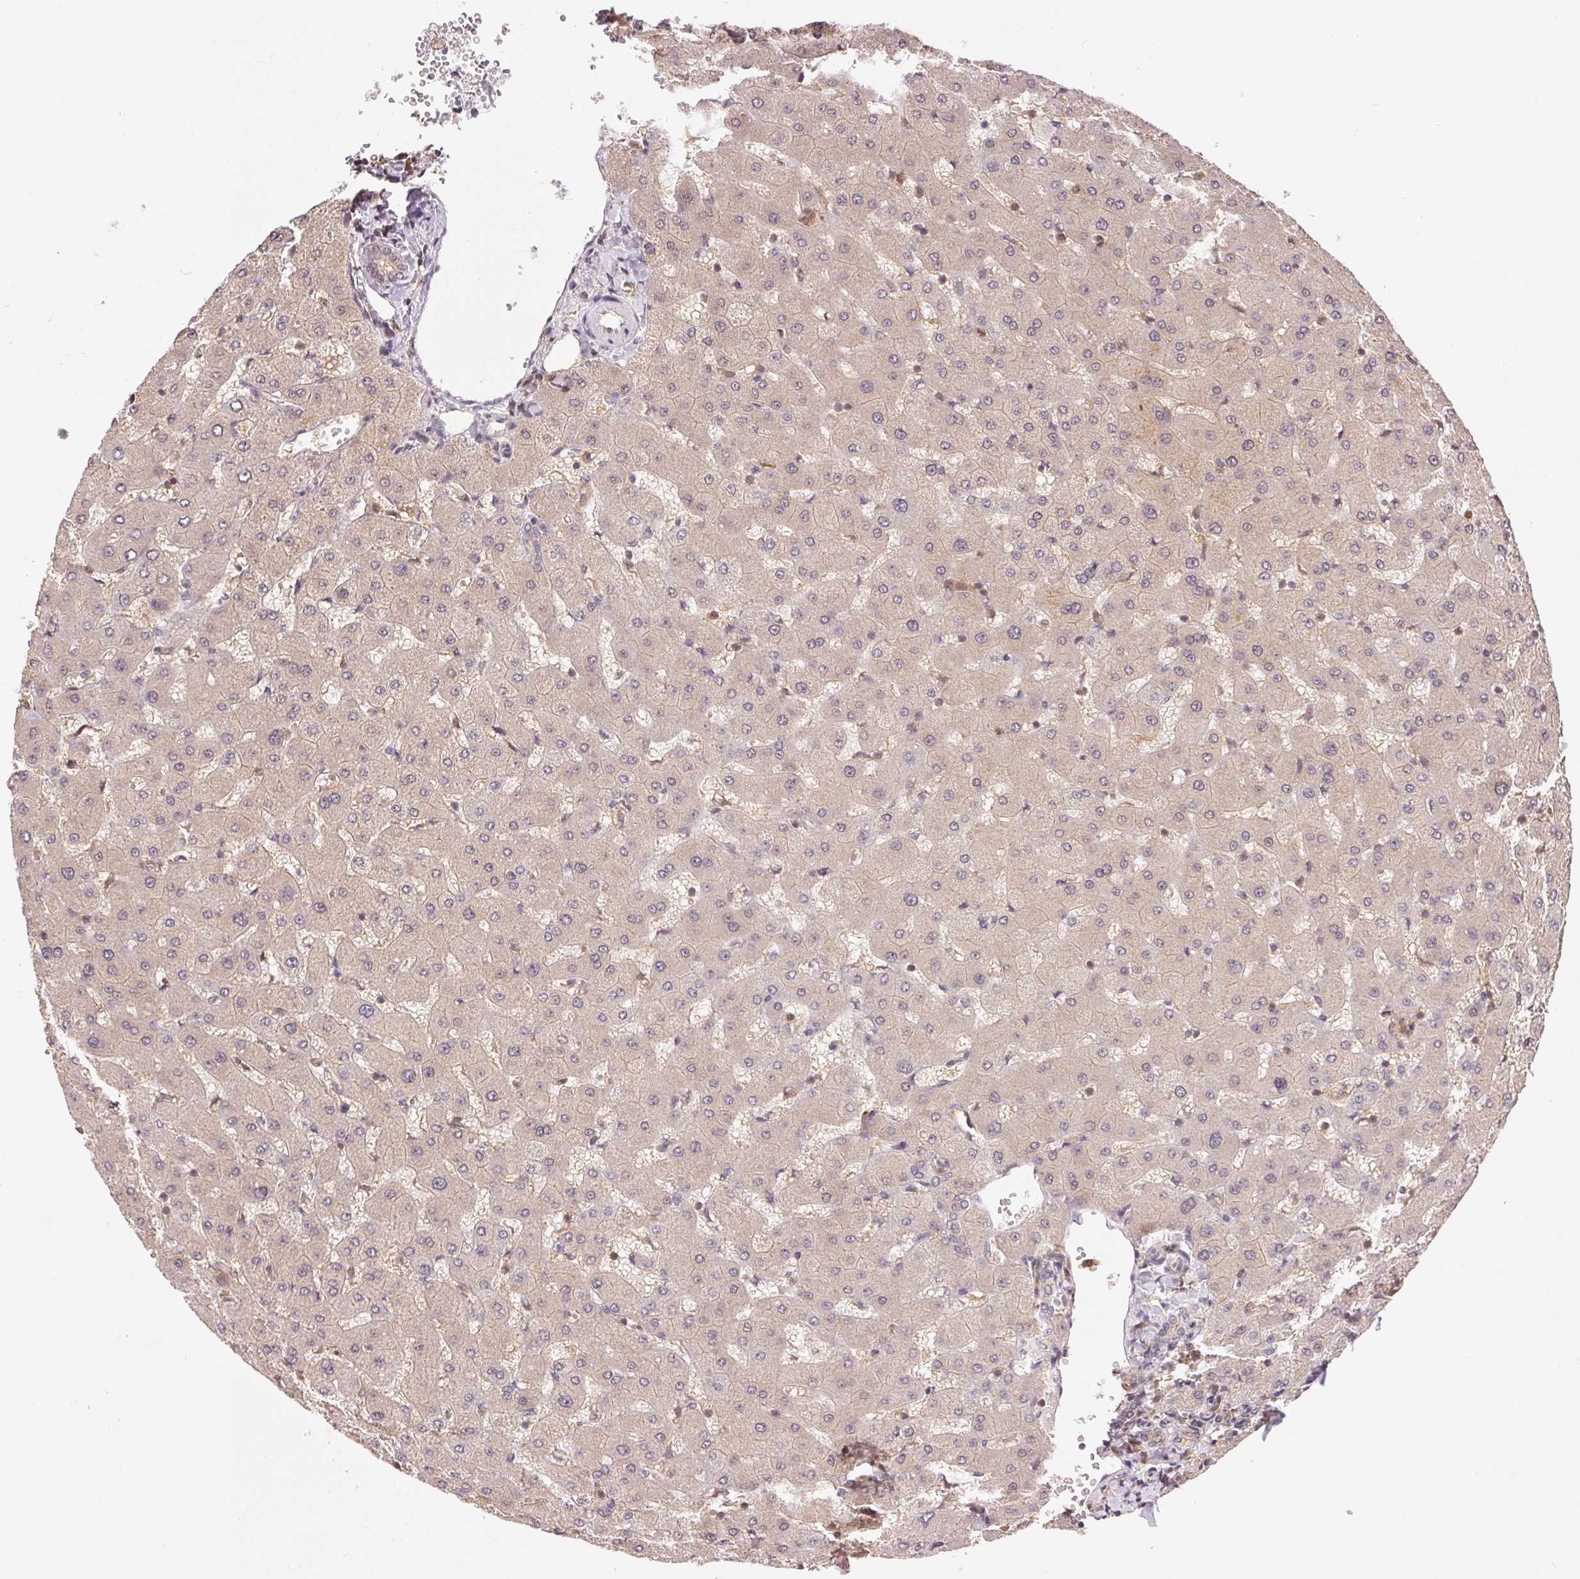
{"staining": {"intensity": "weak", "quantity": "25%-75%", "location": "cytoplasmic/membranous"}, "tissue": "liver", "cell_type": "Cholangiocytes", "image_type": "normal", "snomed": [{"axis": "morphology", "description": "Normal tissue, NOS"}, {"axis": "topography", "description": "Liver"}], "caption": "Cholangiocytes reveal low levels of weak cytoplasmic/membranous staining in about 25%-75% of cells in normal liver. The protein is shown in brown color, while the nuclei are stained blue.", "gene": "GDI1", "patient": {"sex": "female", "age": 63}}